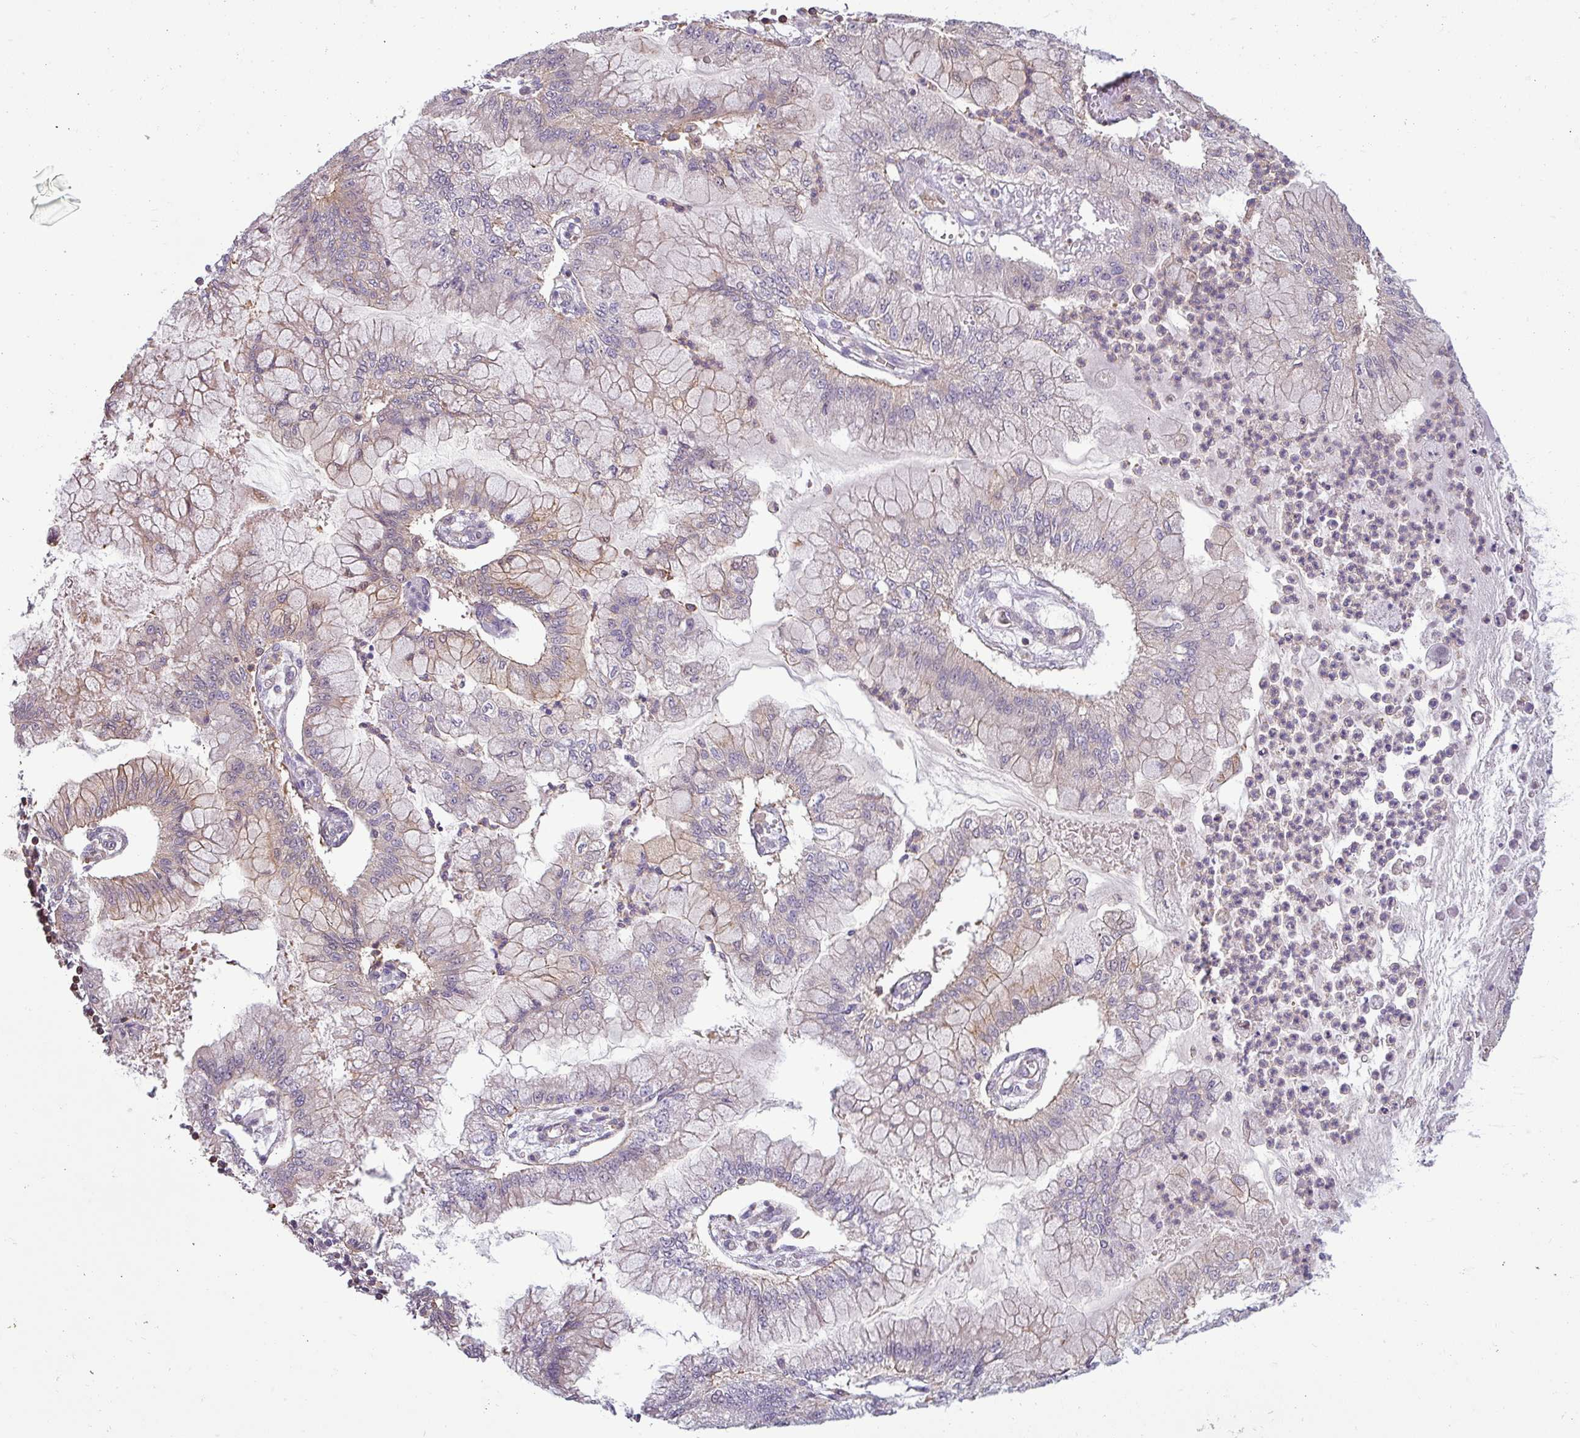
{"staining": {"intensity": "weak", "quantity": "<25%", "location": "cytoplasmic/membranous"}, "tissue": "pancreatic cancer", "cell_type": "Tumor cells", "image_type": "cancer", "snomed": [{"axis": "morphology", "description": "Adenocarcinoma, NOS"}, {"axis": "topography", "description": "Pancreas"}], "caption": "Human pancreatic adenocarcinoma stained for a protein using immunohistochemistry (IHC) displays no staining in tumor cells.", "gene": "ZNF835", "patient": {"sex": "male", "age": 73}}